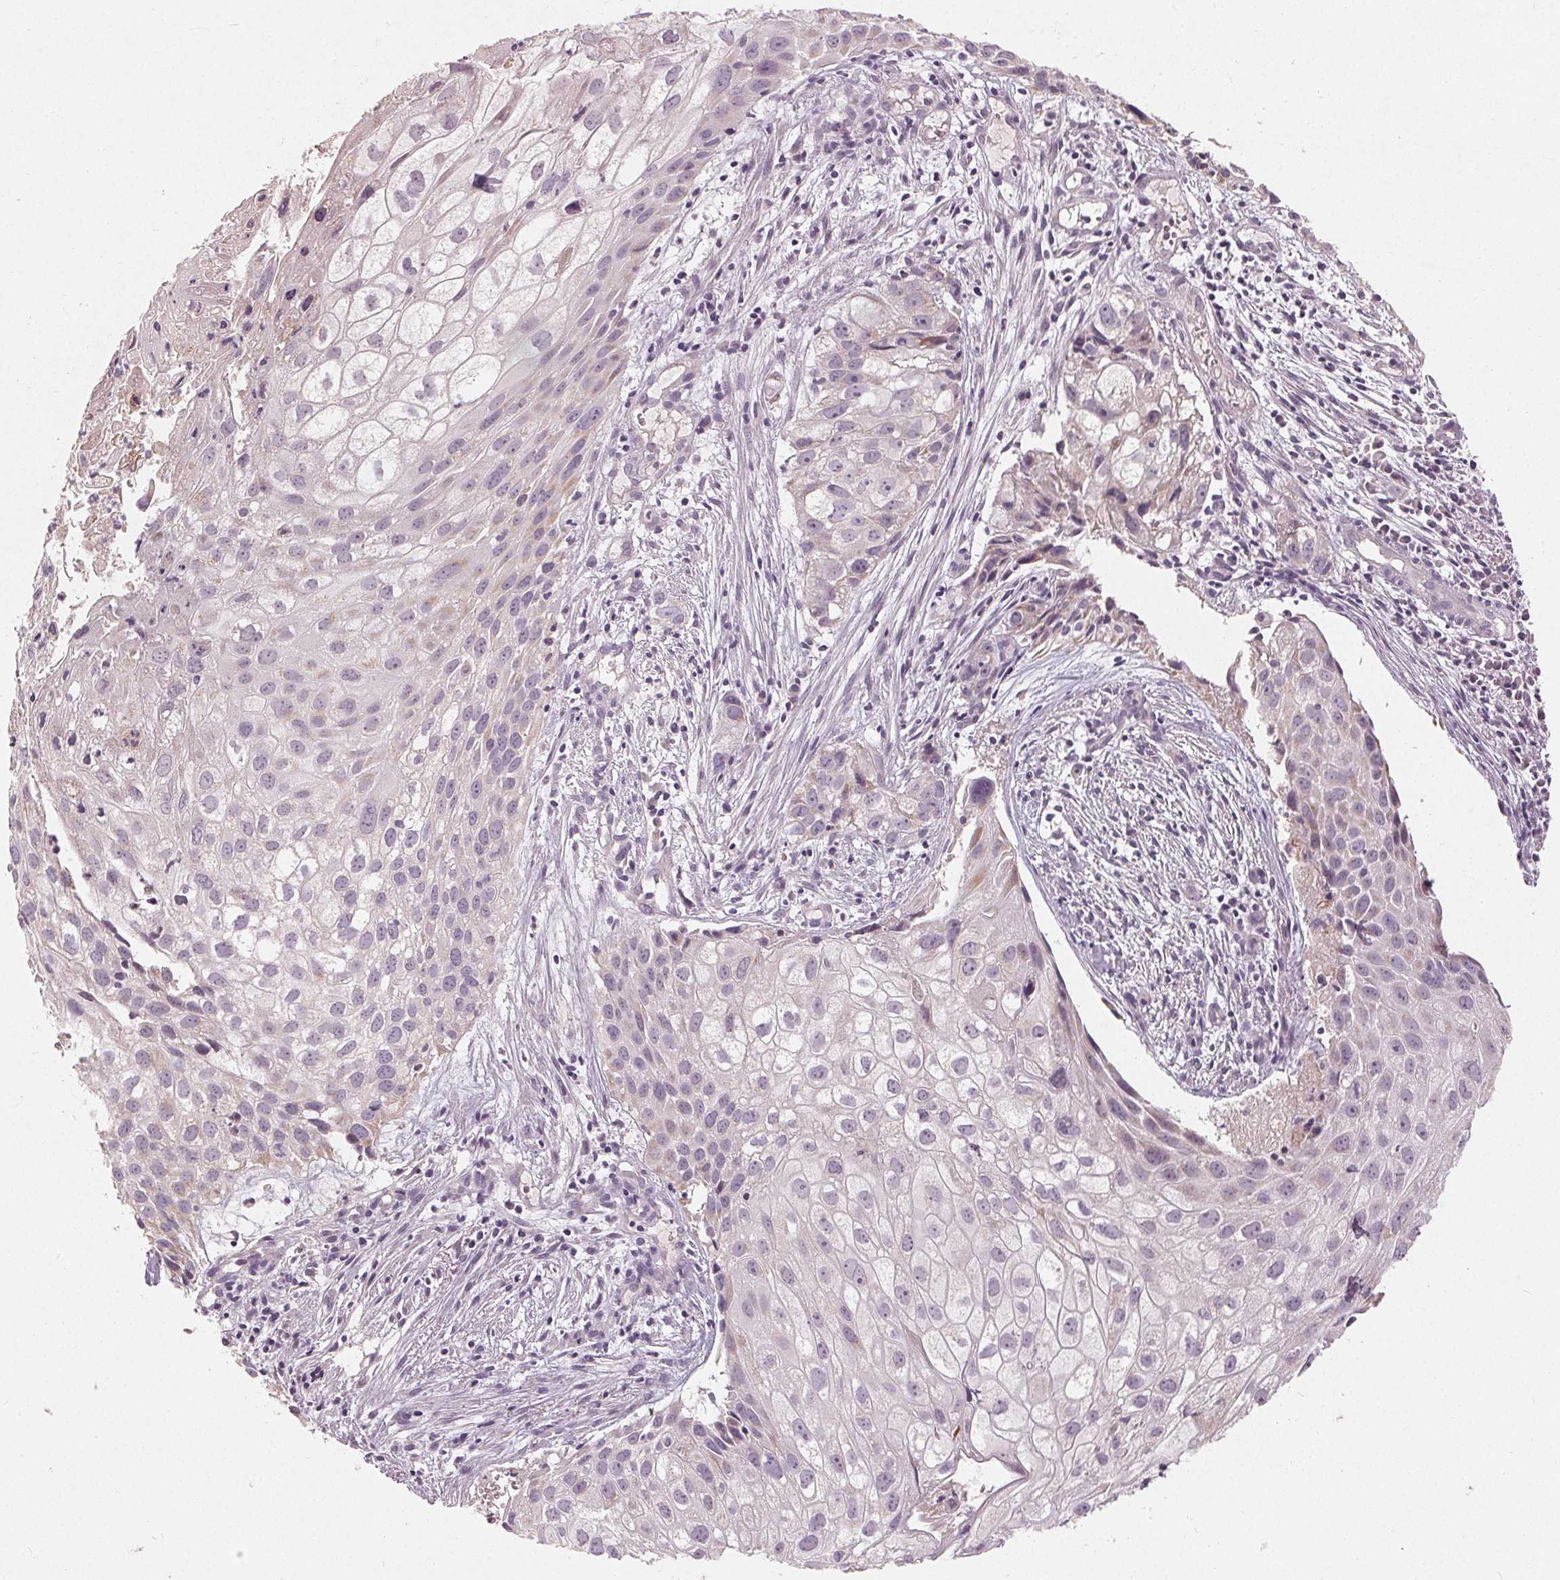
{"staining": {"intensity": "negative", "quantity": "none", "location": "none"}, "tissue": "cervical cancer", "cell_type": "Tumor cells", "image_type": "cancer", "snomed": [{"axis": "morphology", "description": "Squamous cell carcinoma, NOS"}, {"axis": "topography", "description": "Cervix"}], "caption": "Squamous cell carcinoma (cervical) stained for a protein using immunohistochemistry exhibits no expression tumor cells.", "gene": "TRIM60", "patient": {"sex": "female", "age": 53}}